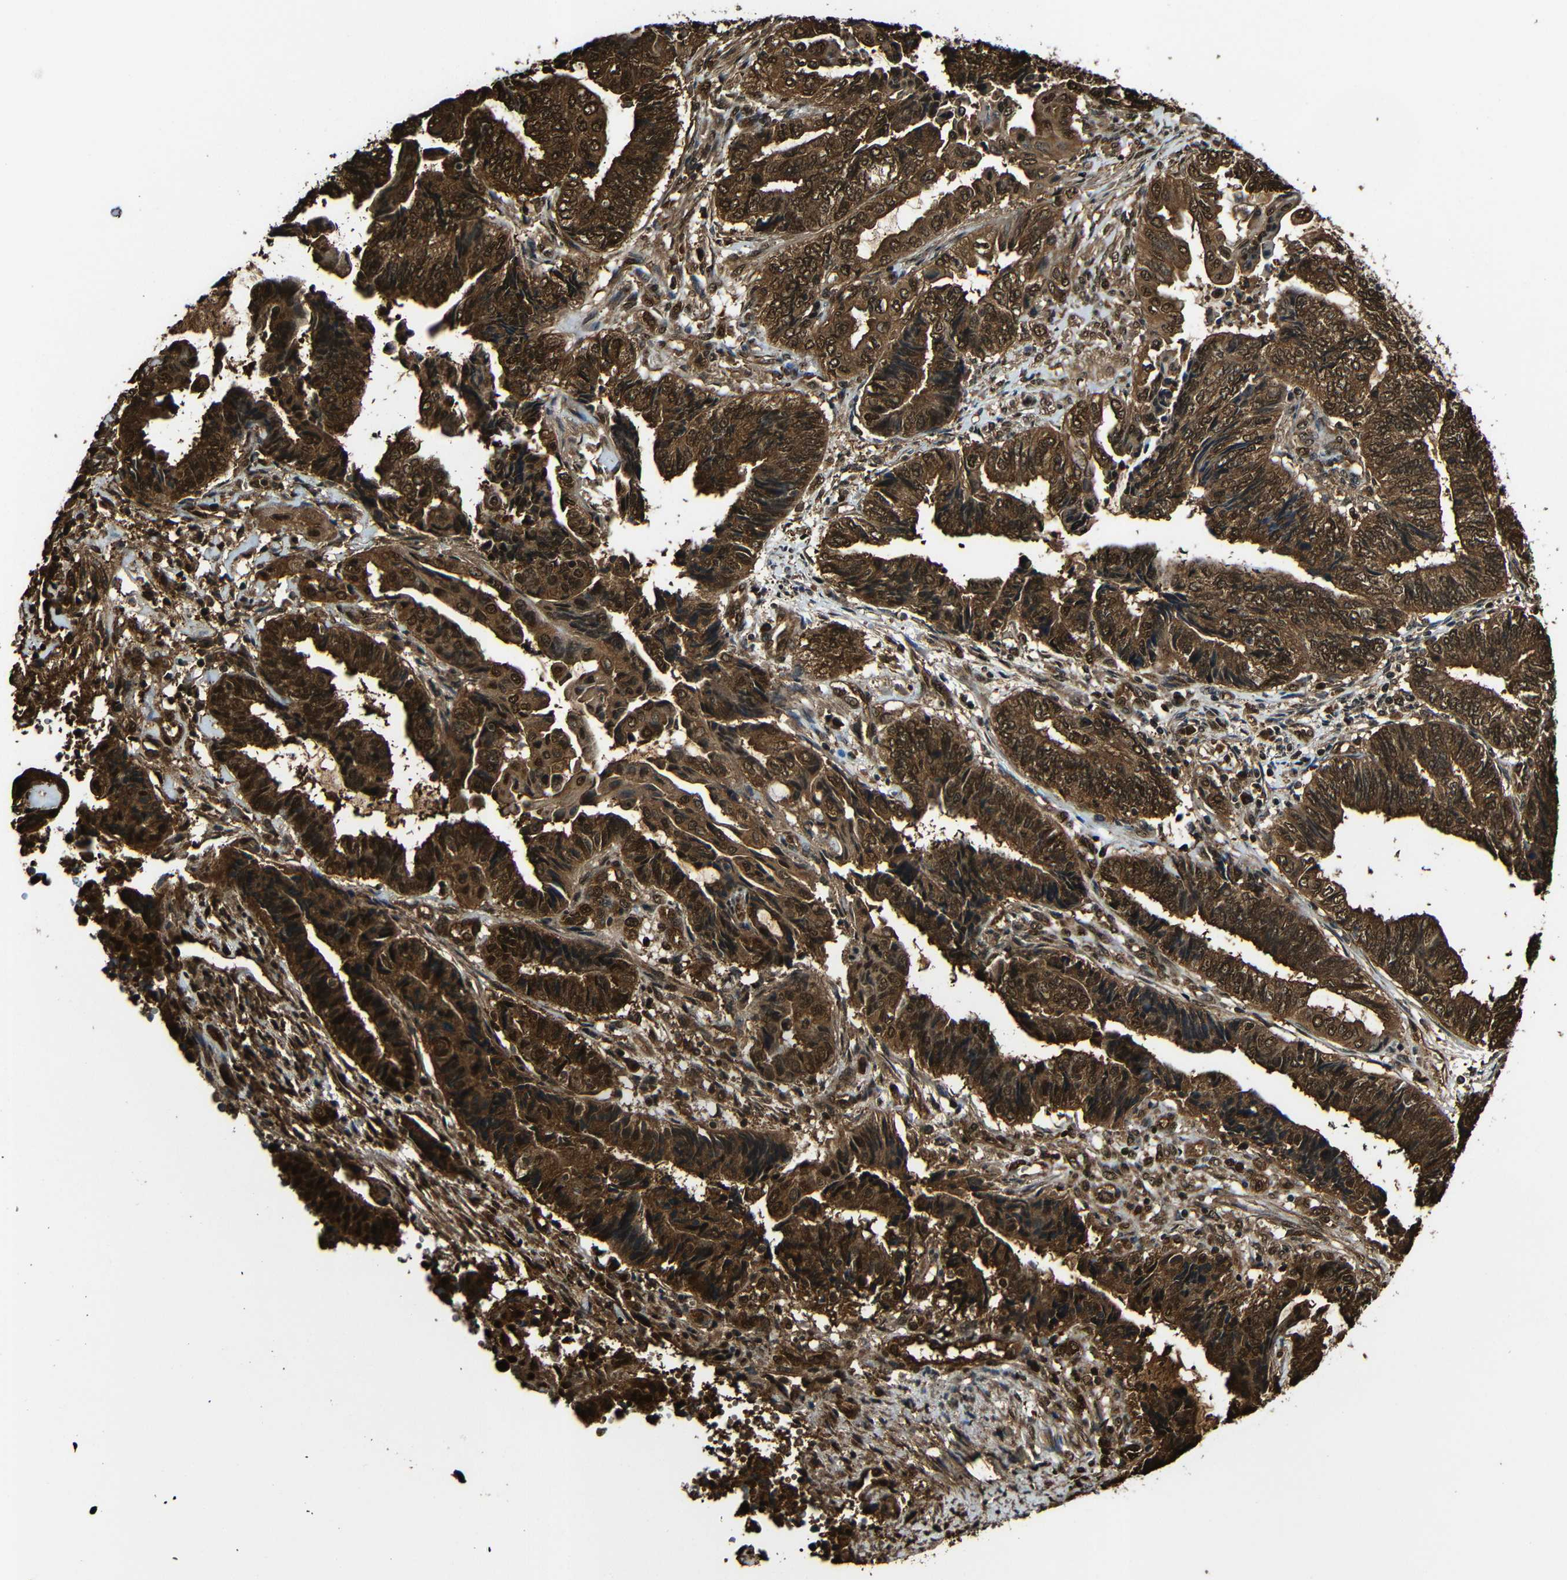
{"staining": {"intensity": "strong", "quantity": ">75%", "location": "cytoplasmic/membranous,nuclear"}, "tissue": "endometrial cancer", "cell_type": "Tumor cells", "image_type": "cancer", "snomed": [{"axis": "morphology", "description": "Adenocarcinoma, NOS"}, {"axis": "topography", "description": "Uterus"}, {"axis": "topography", "description": "Endometrium"}], "caption": "Brown immunohistochemical staining in human endometrial adenocarcinoma demonstrates strong cytoplasmic/membranous and nuclear expression in approximately >75% of tumor cells.", "gene": "VCP", "patient": {"sex": "female", "age": 70}}